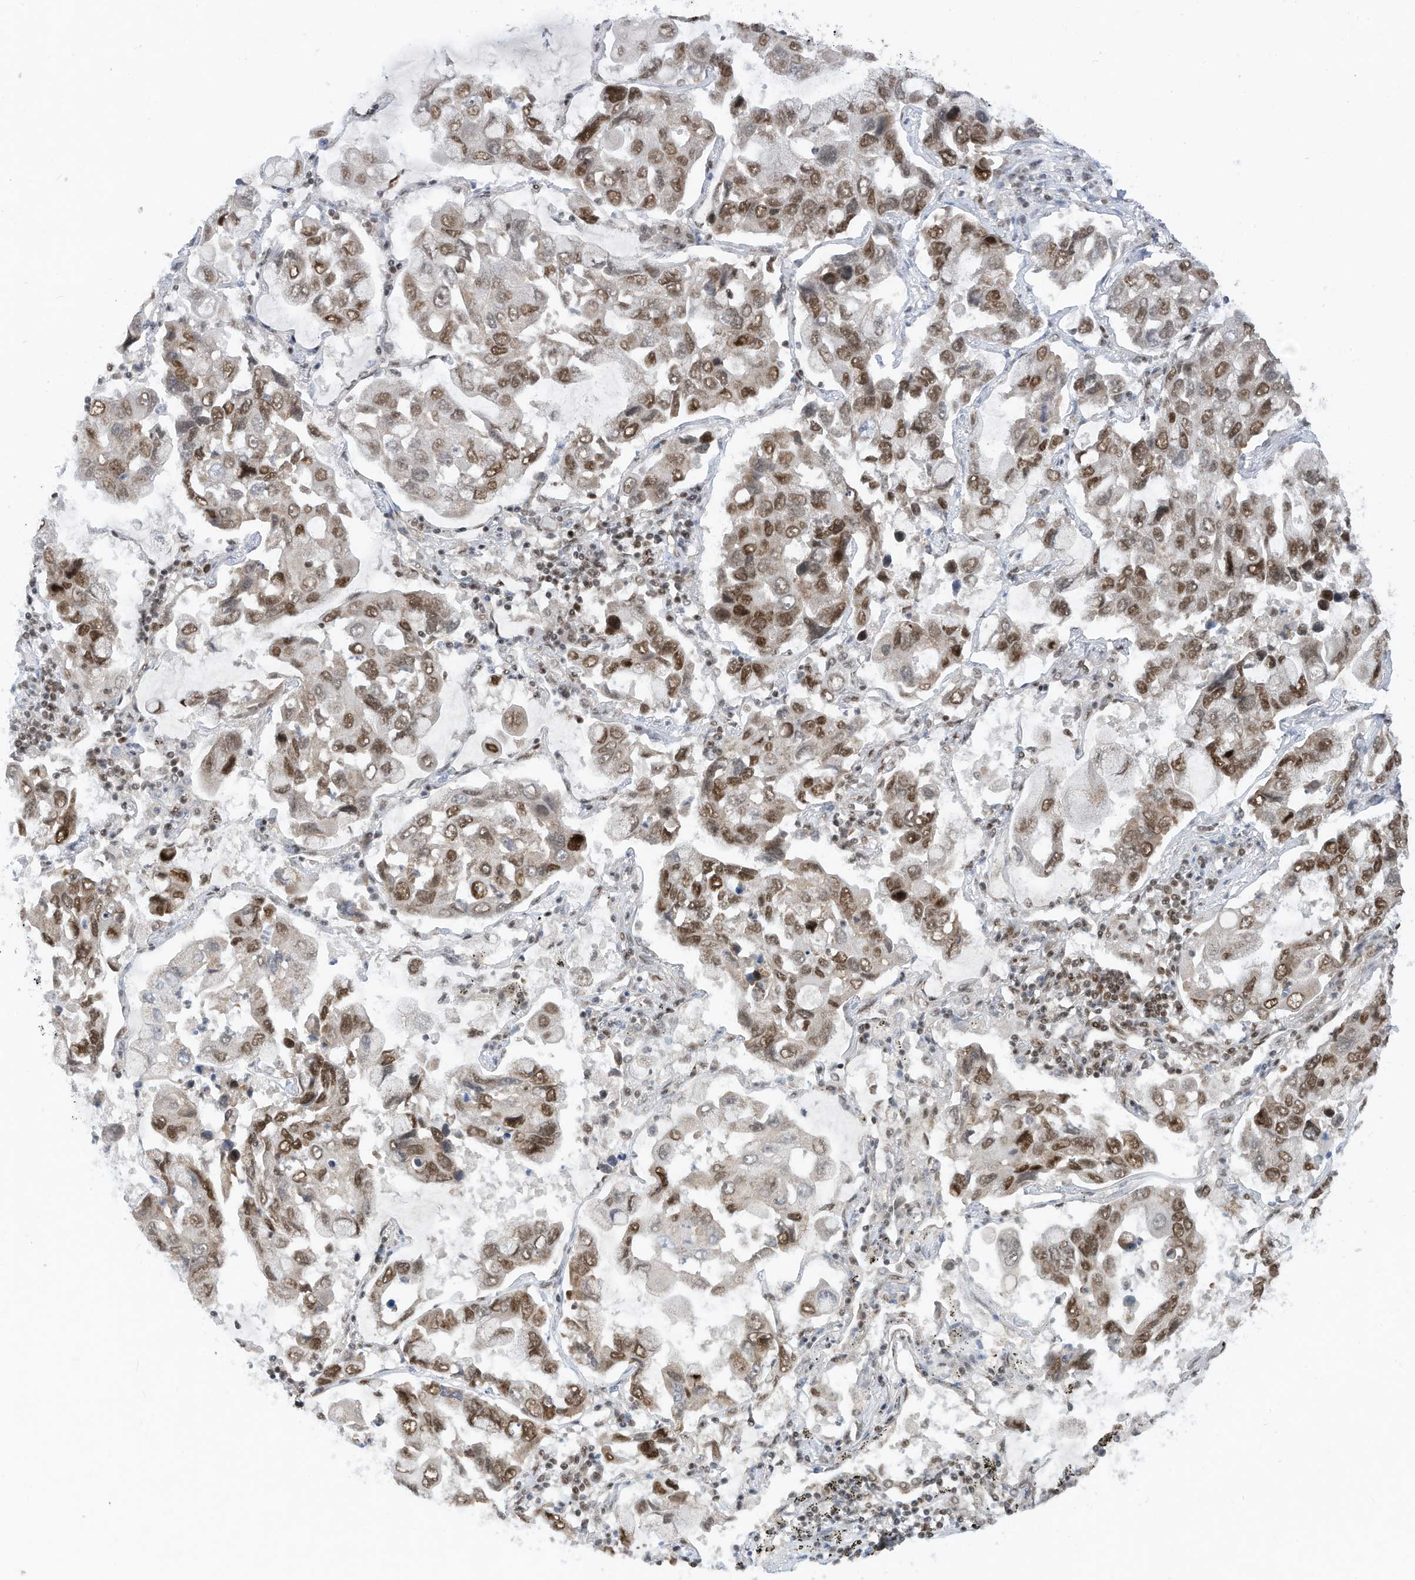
{"staining": {"intensity": "strong", "quantity": "25%-75%", "location": "nuclear"}, "tissue": "lung cancer", "cell_type": "Tumor cells", "image_type": "cancer", "snomed": [{"axis": "morphology", "description": "Adenocarcinoma, NOS"}, {"axis": "topography", "description": "Lung"}], "caption": "The immunohistochemical stain shows strong nuclear staining in tumor cells of lung cancer (adenocarcinoma) tissue.", "gene": "AURKAIP1", "patient": {"sex": "male", "age": 64}}